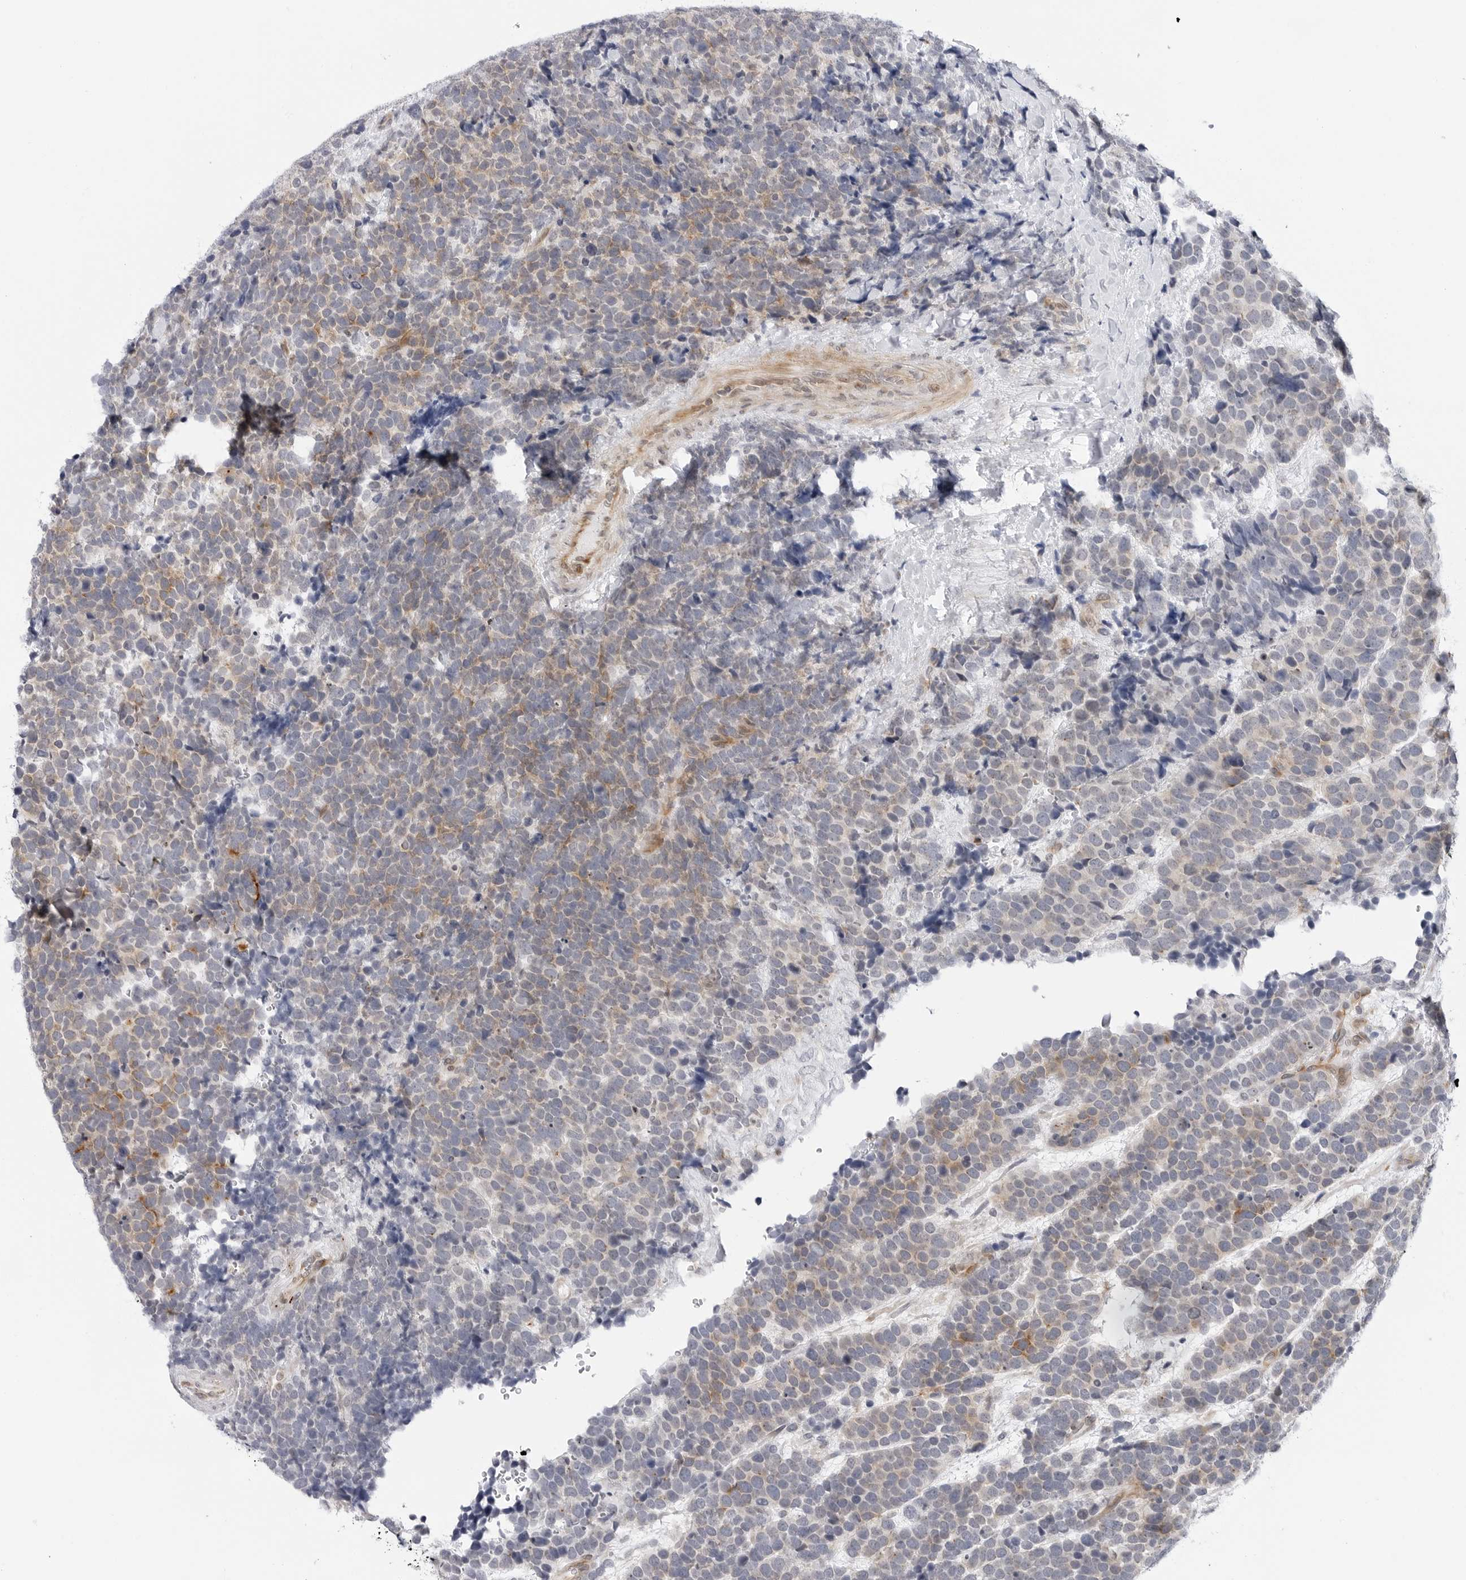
{"staining": {"intensity": "moderate", "quantity": "25%-75%", "location": "cytoplasmic/membranous"}, "tissue": "urothelial cancer", "cell_type": "Tumor cells", "image_type": "cancer", "snomed": [{"axis": "morphology", "description": "Urothelial carcinoma, High grade"}, {"axis": "topography", "description": "Urinary bladder"}], "caption": "Human urothelial cancer stained with a brown dye demonstrates moderate cytoplasmic/membranous positive expression in approximately 25%-75% of tumor cells.", "gene": "MAP2K5", "patient": {"sex": "female", "age": 82}}